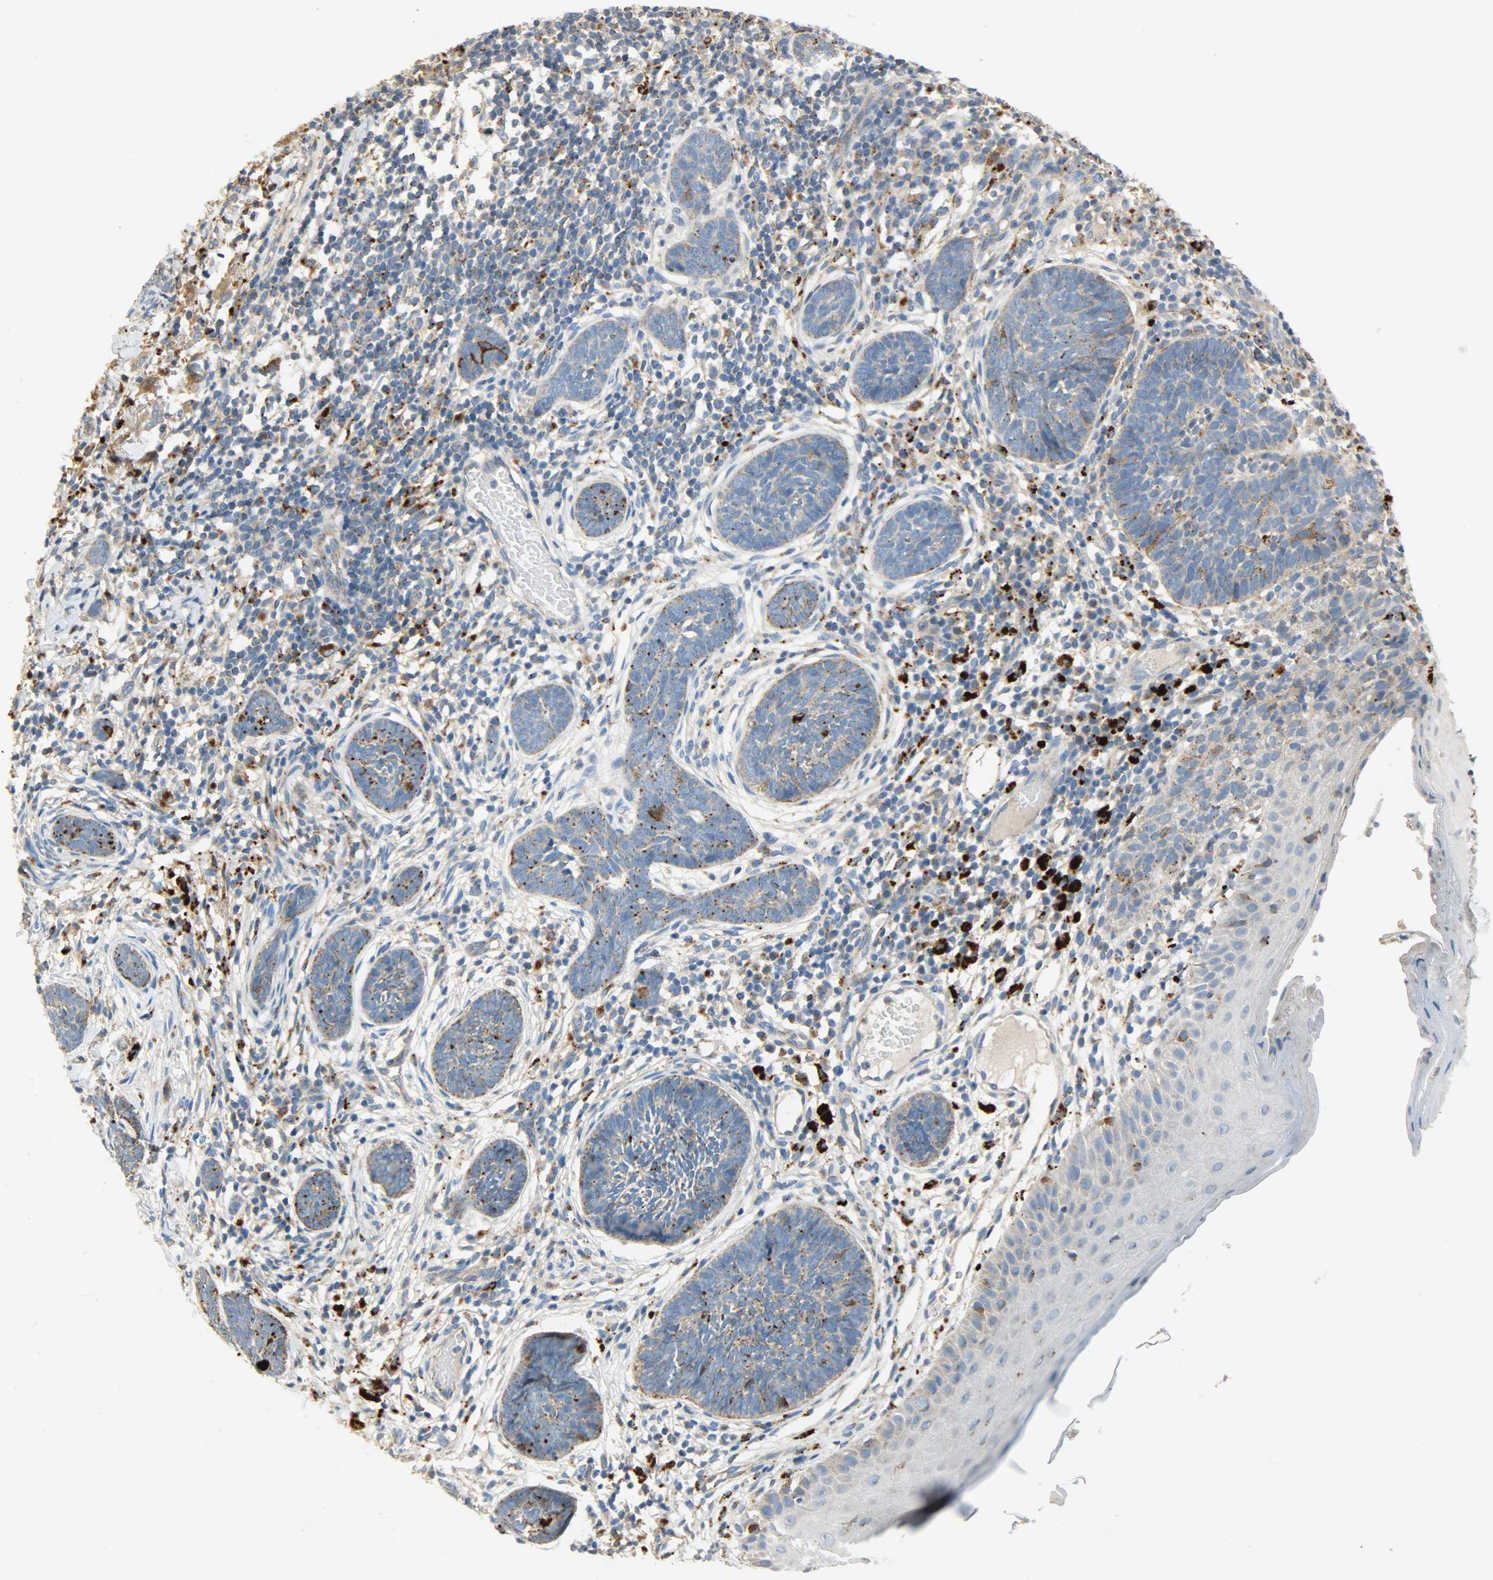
{"staining": {"intensity": "moderate", "quantity": "25%-75%", "location": "cytoplasmic/membranous"}, "tissue": "skin cancer", "cell_type": "Tumor cells", "image_type": "cancer", "snomed": [{"axis": "morphology", "description": "Normal tissue, NOS"}, {"axis": "morphology", "description": "Basal cell carcinoma"}, {"axis": "topography", "description": "Skin"}], "caption": "Skin cancer stained for a protein (brown) demonstrates moderate cytoplasmic/membranous positive expression in approximately 25%-75% of tumor cells.", "gene": "ASAH1", "patient": {"sex": "male", "age": 87}}